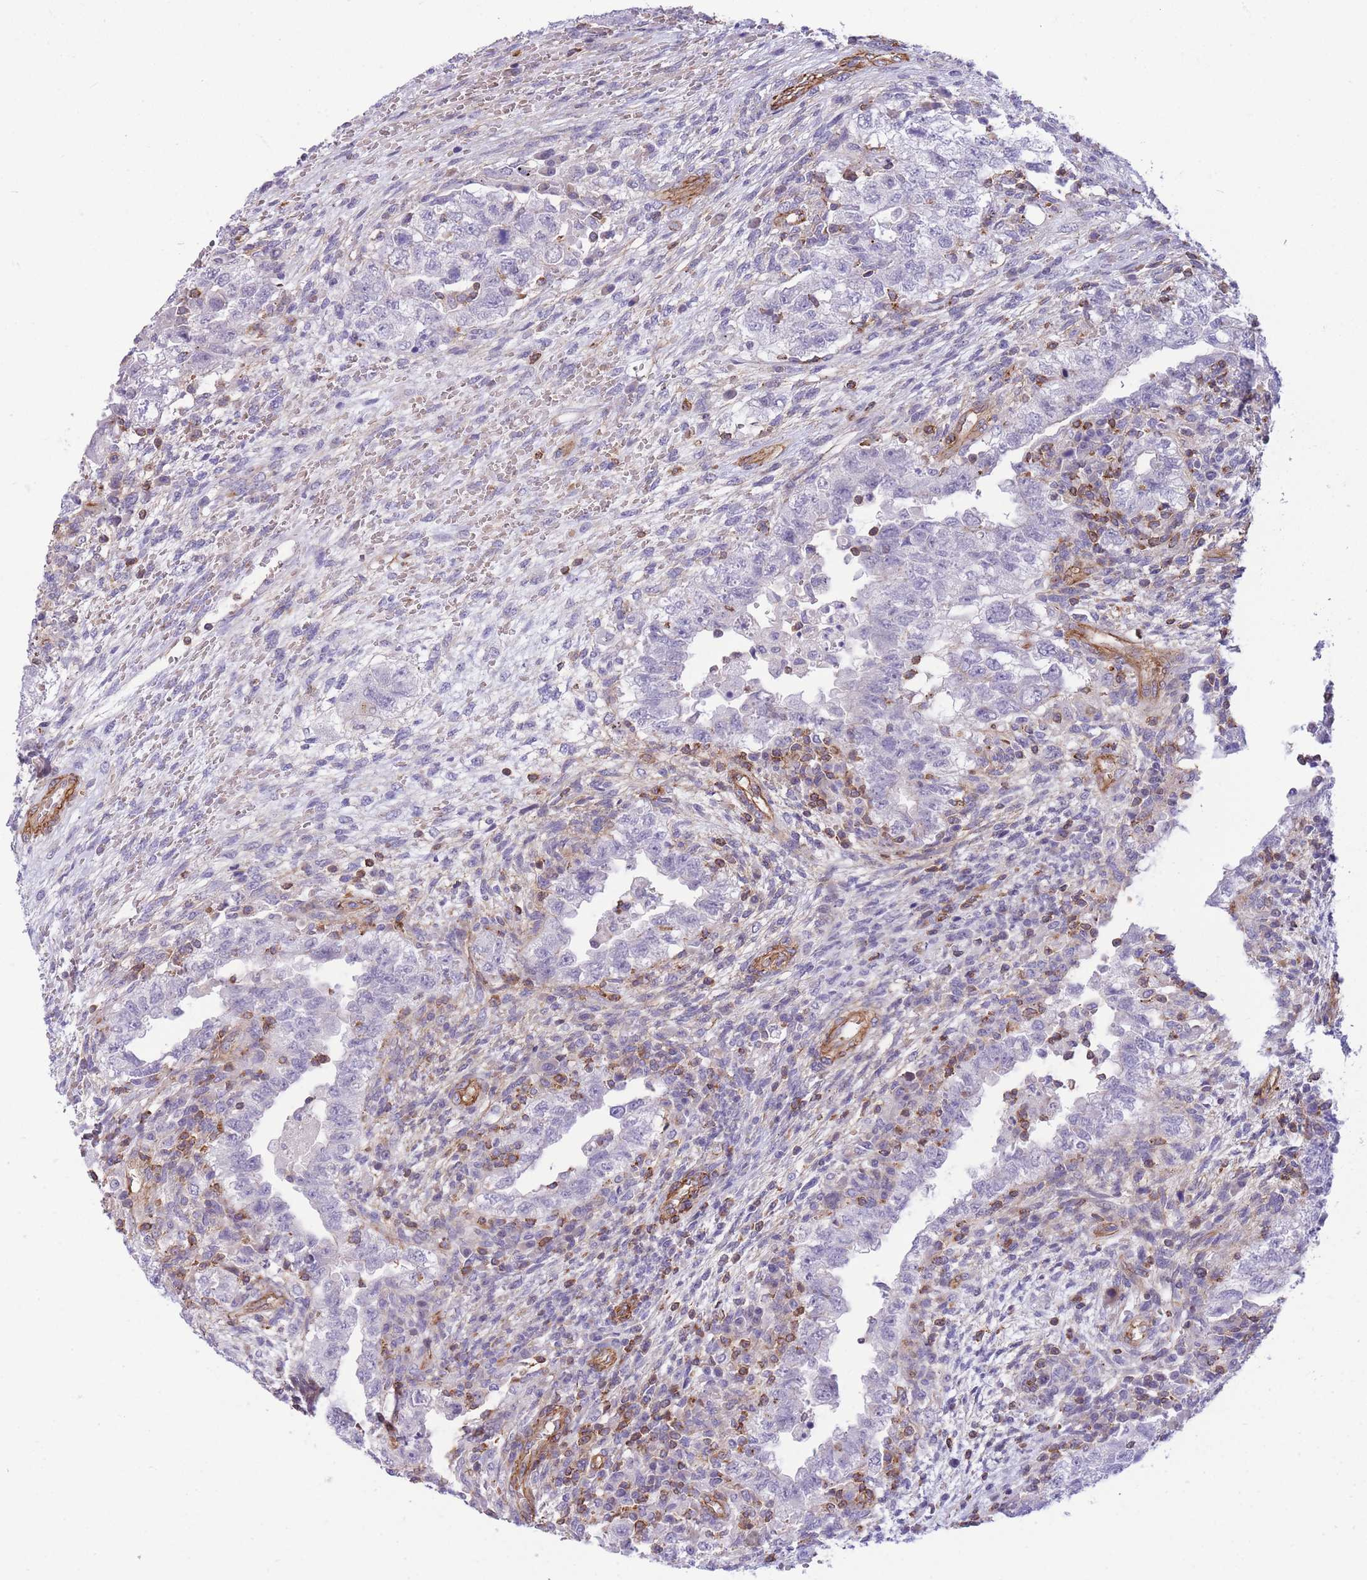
{"staining": {"intensity": "negative", "quantity": "none", "location": "none"}, "tissue": "testis cancer", "cell_type": "Tumor cells", "image_type": "cancer", "snomed": [{"axis": "morphology", "description": "Carcinoma, Embryonal, NOS"}, {"axis": "topography", "description": "Testis"}], "caption": "Tumor cells show no significant protein expression in testis cancer. (Brightfield microscopy of DAB (3,3'-diaminobenzidine) IHC at high magnification).", "gene": "CDC25B", "patient": {"sex": "male", "age": 26}}